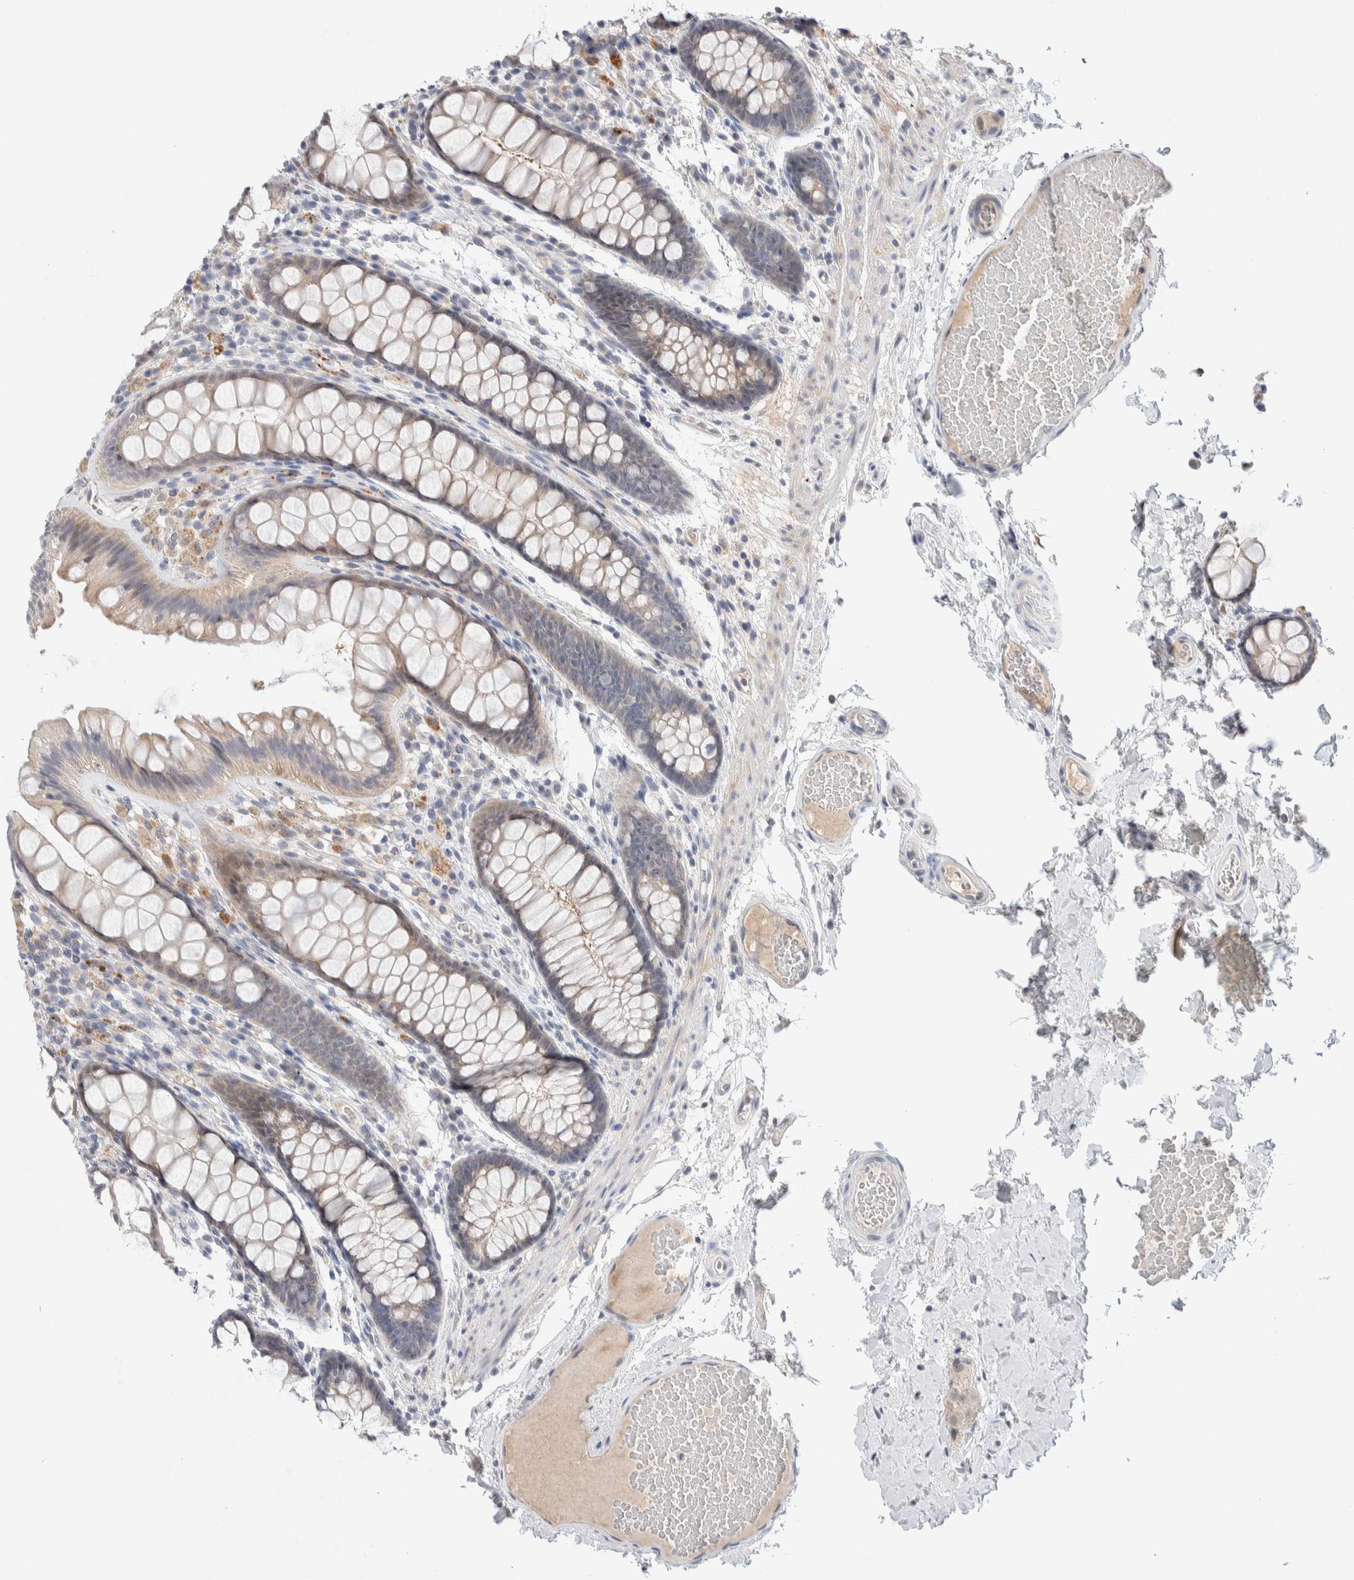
{"staining": {"intensity": "weak", "quantity": "<25%", "location": "cytoplasmic/membranous"}, "tissue": "colon", "cell_type": "Endothelial cells", "image_type": "normal", "snomed": [{"axis": "morphology", "description": "Normal tissue, NOS"}, {"axis": "topography", "description": "Colon"}], "caption": "The micrograph shows no staining of endothelial cells in normal colon.", "gene": "DNAJB6", "patient": {"sex": "female", "age": 56}}